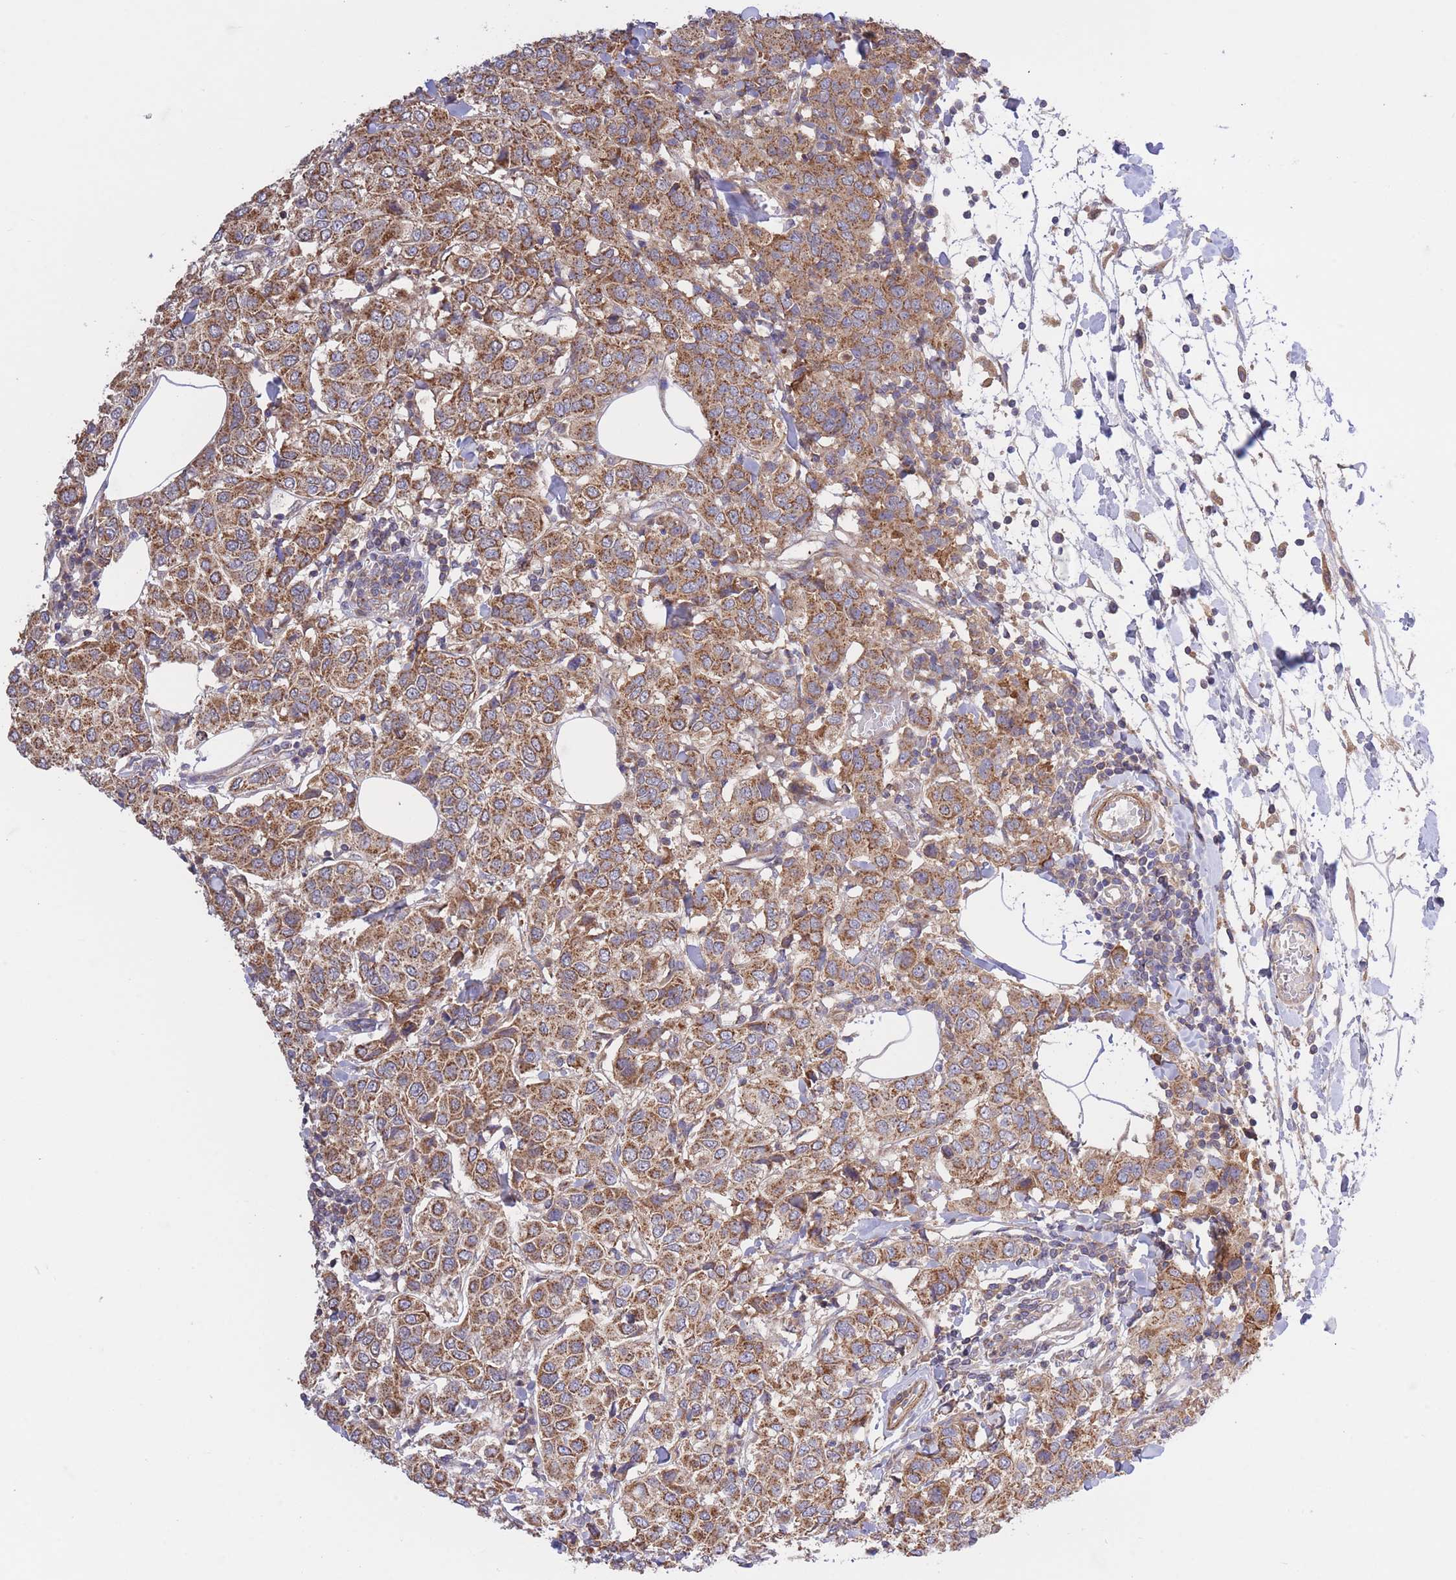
{"staining": {"intensity": "moderate", "quantity": ">75%", "location": "cytoplasmic/membranous"}, "tissue": "breast cancer", "cell_type": "Tumor cells", "image_type": "cancer", "snomed": [{"axis": "morphology", "description": "Duct carcinoma"}, {"axis": "topography", "description": "Breast"}], "caption": "The histopathology image displays staining of invasive ductal carcinoma (breast), revealing moderate cytoplasmic/membranous protein expression (brown color) within tumor cells. The protein is stained brown, and the nuclei are stained in blue (DAB IHC with brightfield microscopy, high magnification).", "gene": "ATP13A2", "patient": {"sex": "female", "age": 55}}